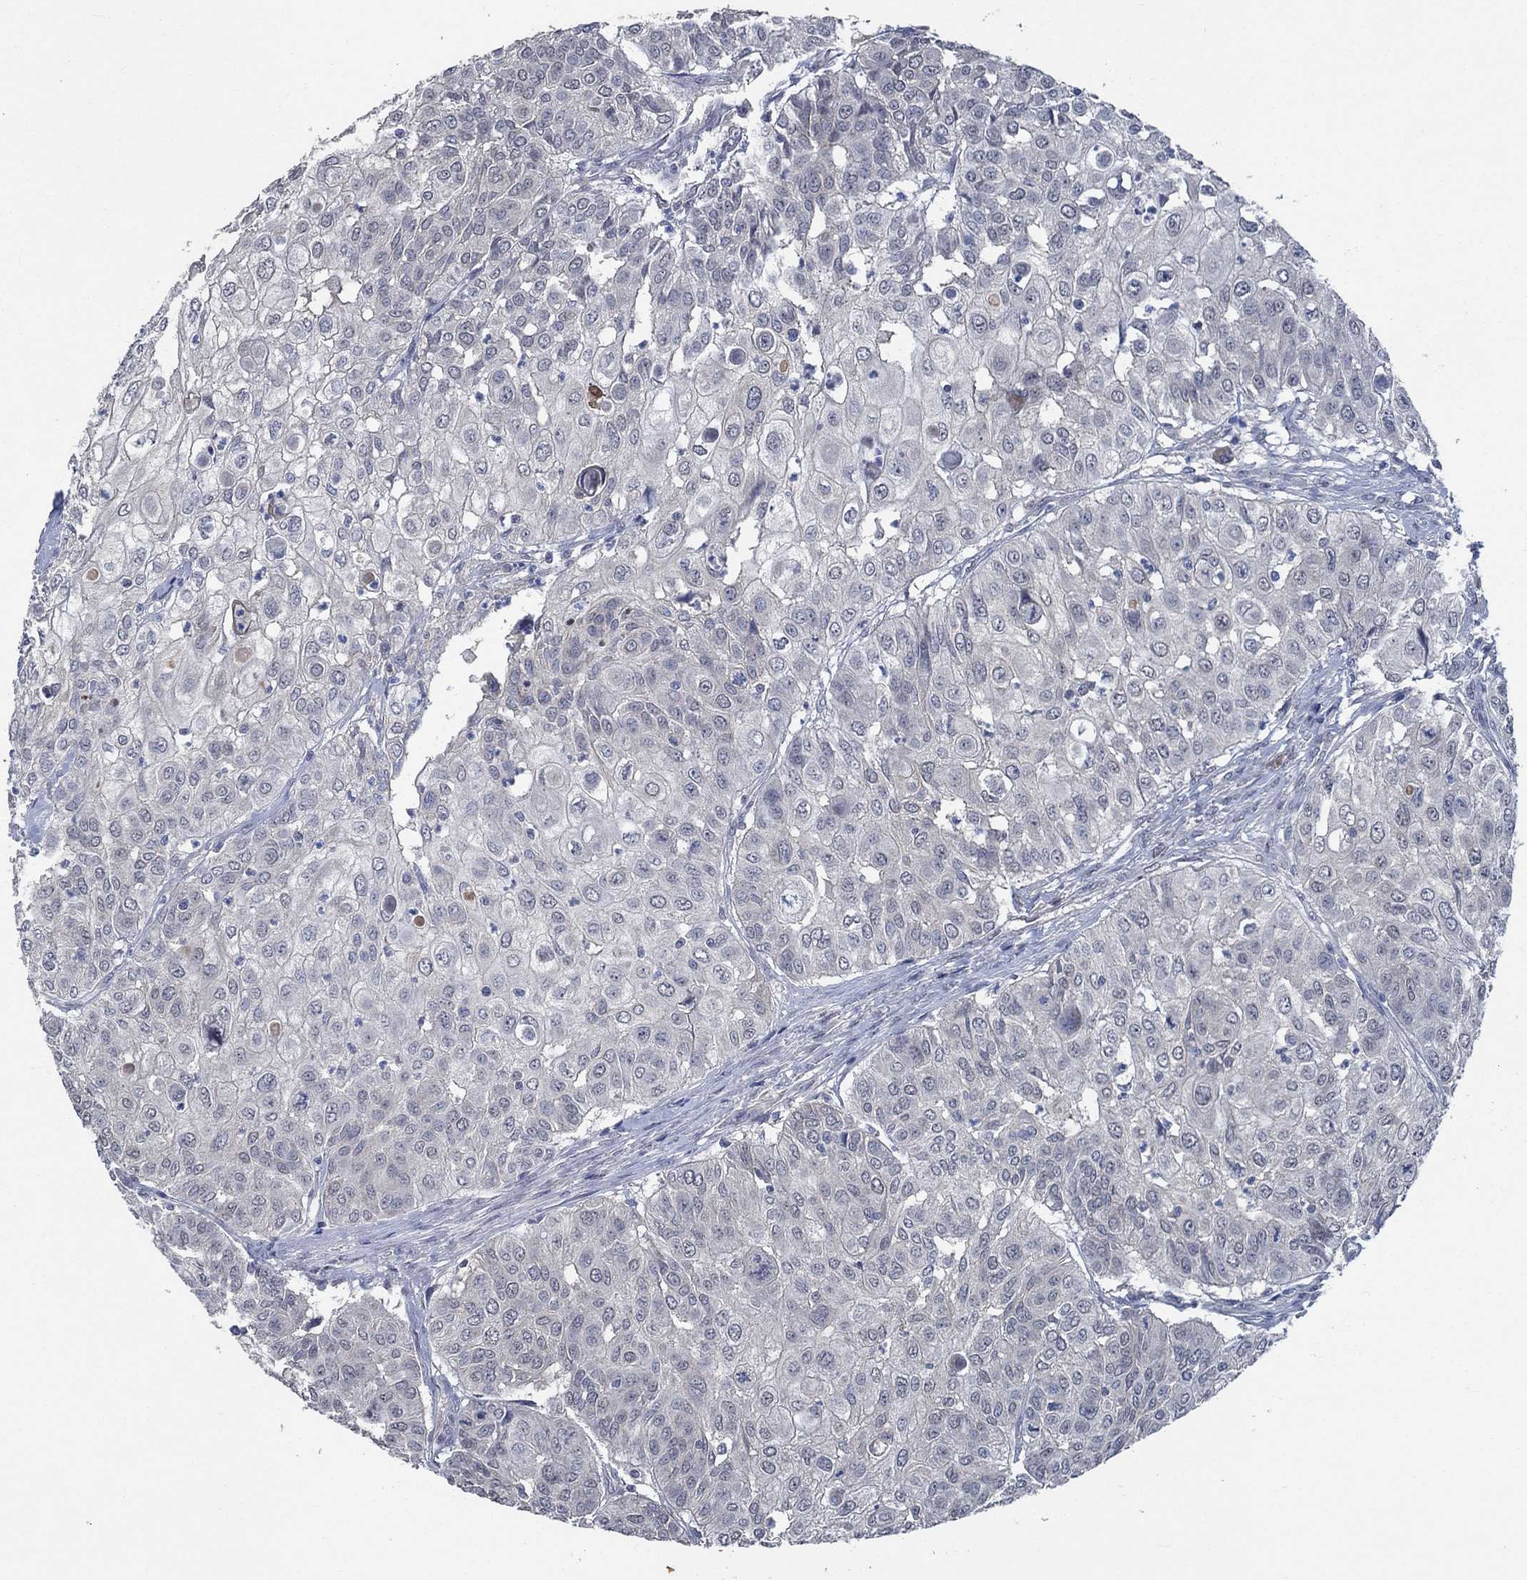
{"staining": {"intensity": "negative", "quantity": "none", "location": "none"}, "tissue": "urothelial cancer", "cell_type": "Tumor cells", "image_type": "cancer", "snomed": [{"axis": "morphology", "description": "Urothelial carcinoma, High grade"}, {"axis": "topography", "description": "Urinary bladder"}], "caption": "This is a photomicrograph of immunohistochemistry (IHC) staining of urothelial cancer, which shows no expression in tumor cells.", "gene": "OBSCN", "patient": {"sex": "female", "age": 79}}